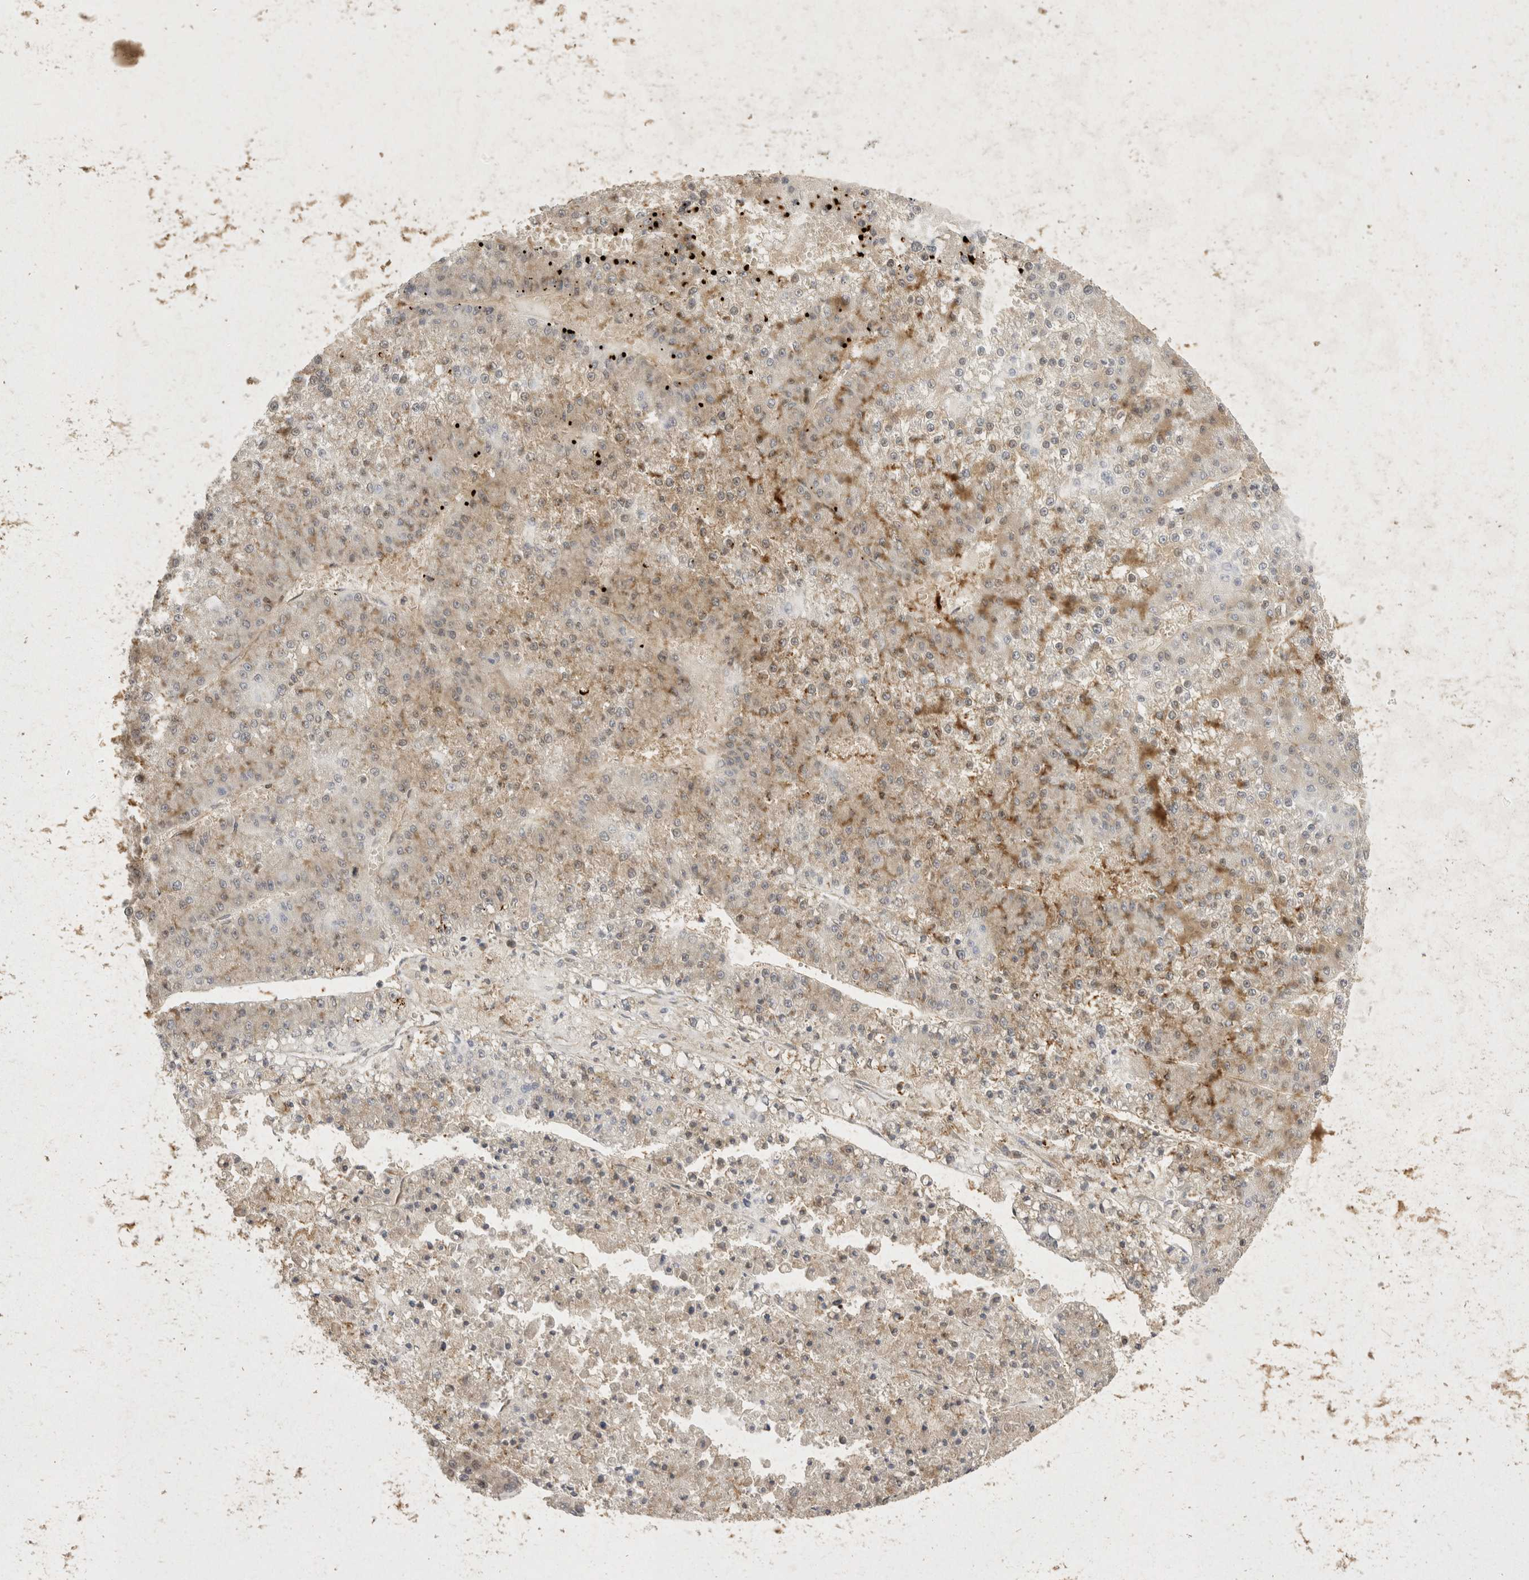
{"staining": {"intensity": "weak", "quantity": "<25%", "location": "cytoplasmic/membranous"}, "tissue": "liver cancer", "cell_type": "Tumor cells", "image_type": "cancer", "snomed": [{"axis": "morphology", "description": "Carcinoma, Hepatocellular, NOS"}, {"axis": "topography", "description": "Liver"}], "caption": "Immunohistochemistry (IHC) of liver cancer demonstrates no staining in tumor cells.", "gene": "EIF4G3", "patient": {"sex": "female", "age": 73}}